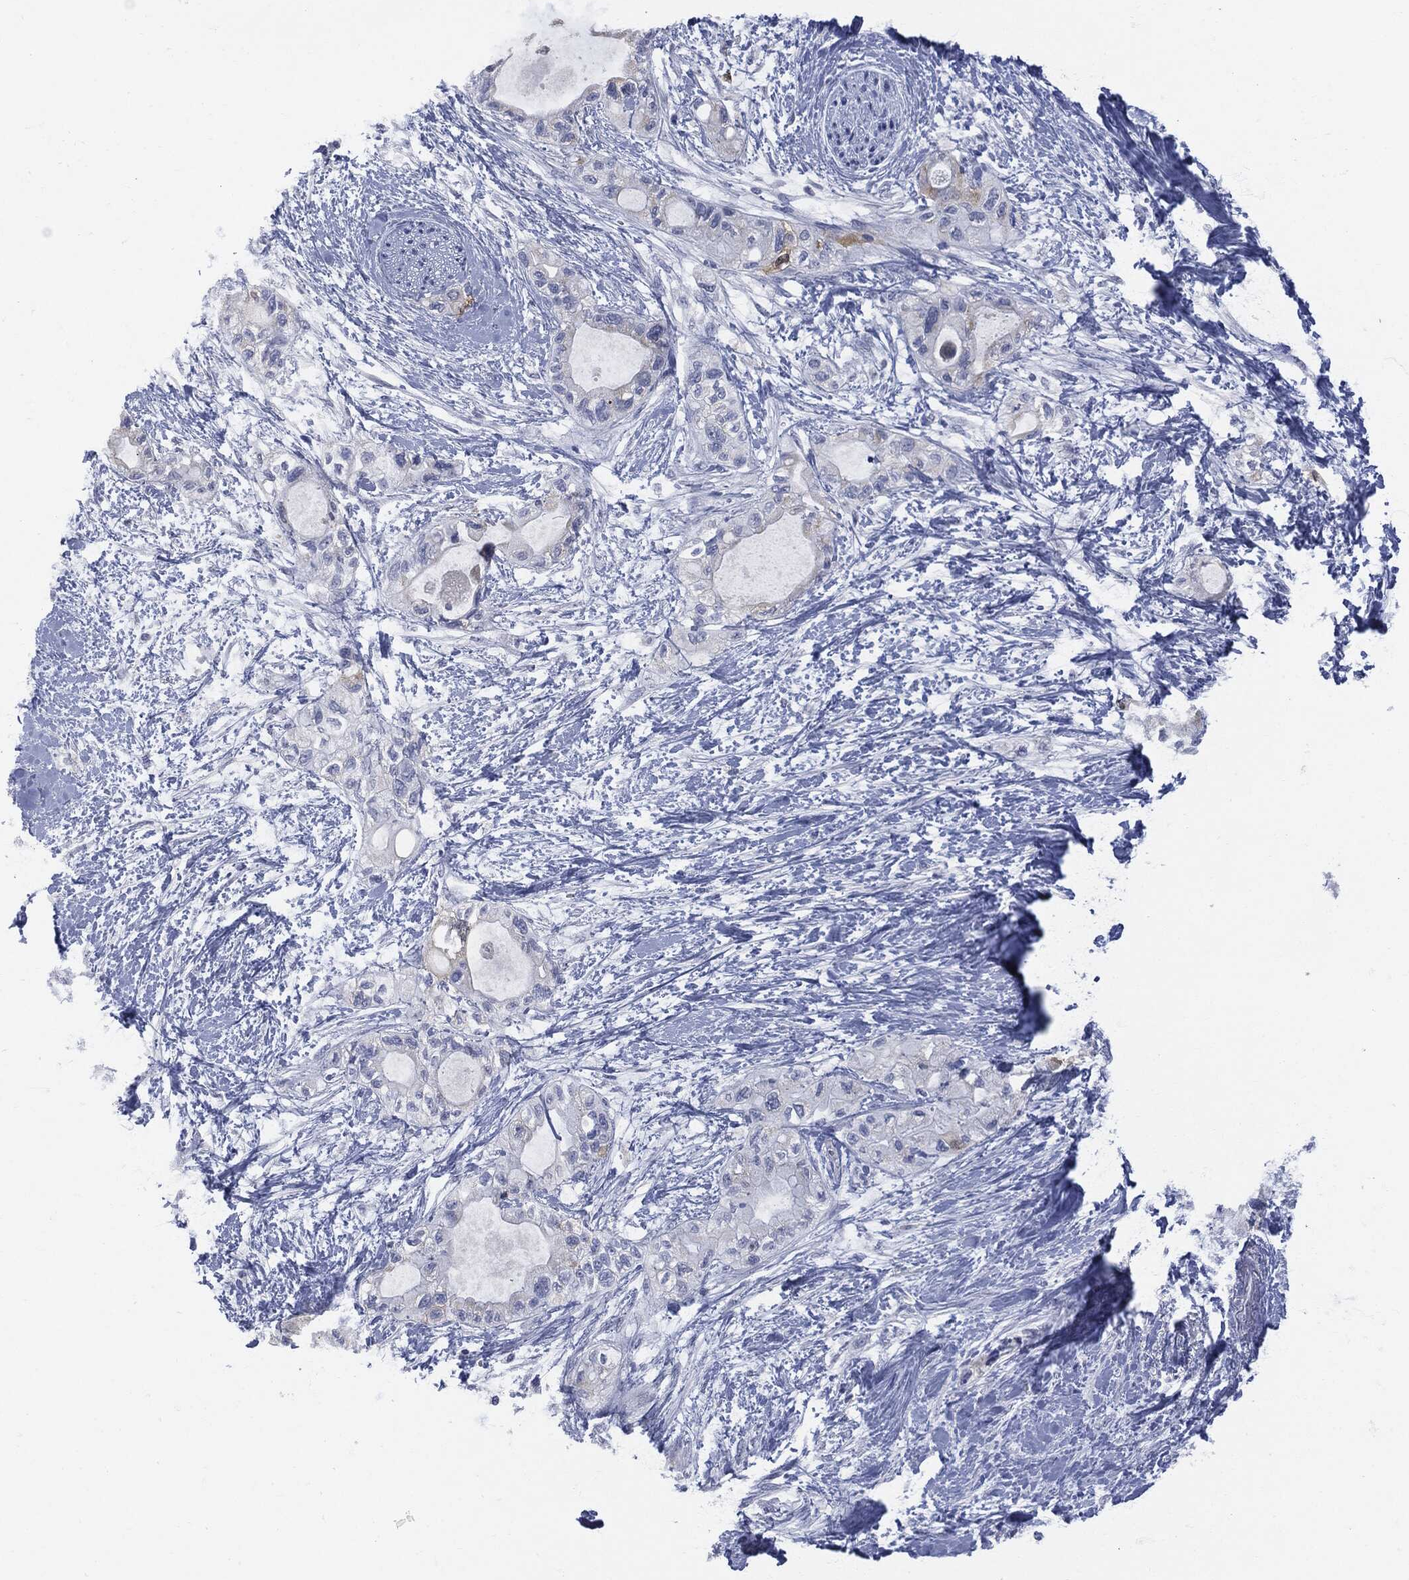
{"staining": {"intensity": "weak", "quantity": "<25%", "location": "cytoplasmic/membranous"}, "tissue": "pancreatic cancer", "cell_type": "Tumor cells", "image_type": "cancer", "snomed": [{"axis": "morphology", "description": "Adenocarcinoma, NOS"}, {"axis": "topography", "description": "Pancreas"}], "caption": "This is a image of IHC staining of pancreatic cancer, which shows no expression in tumor cells. (DAB (3,3'-diaminobenzidine) immunohistochemistry (IHC), high magnification).", "gene": "UBE2C", "patient": {"sex": "female", "age": 56}}